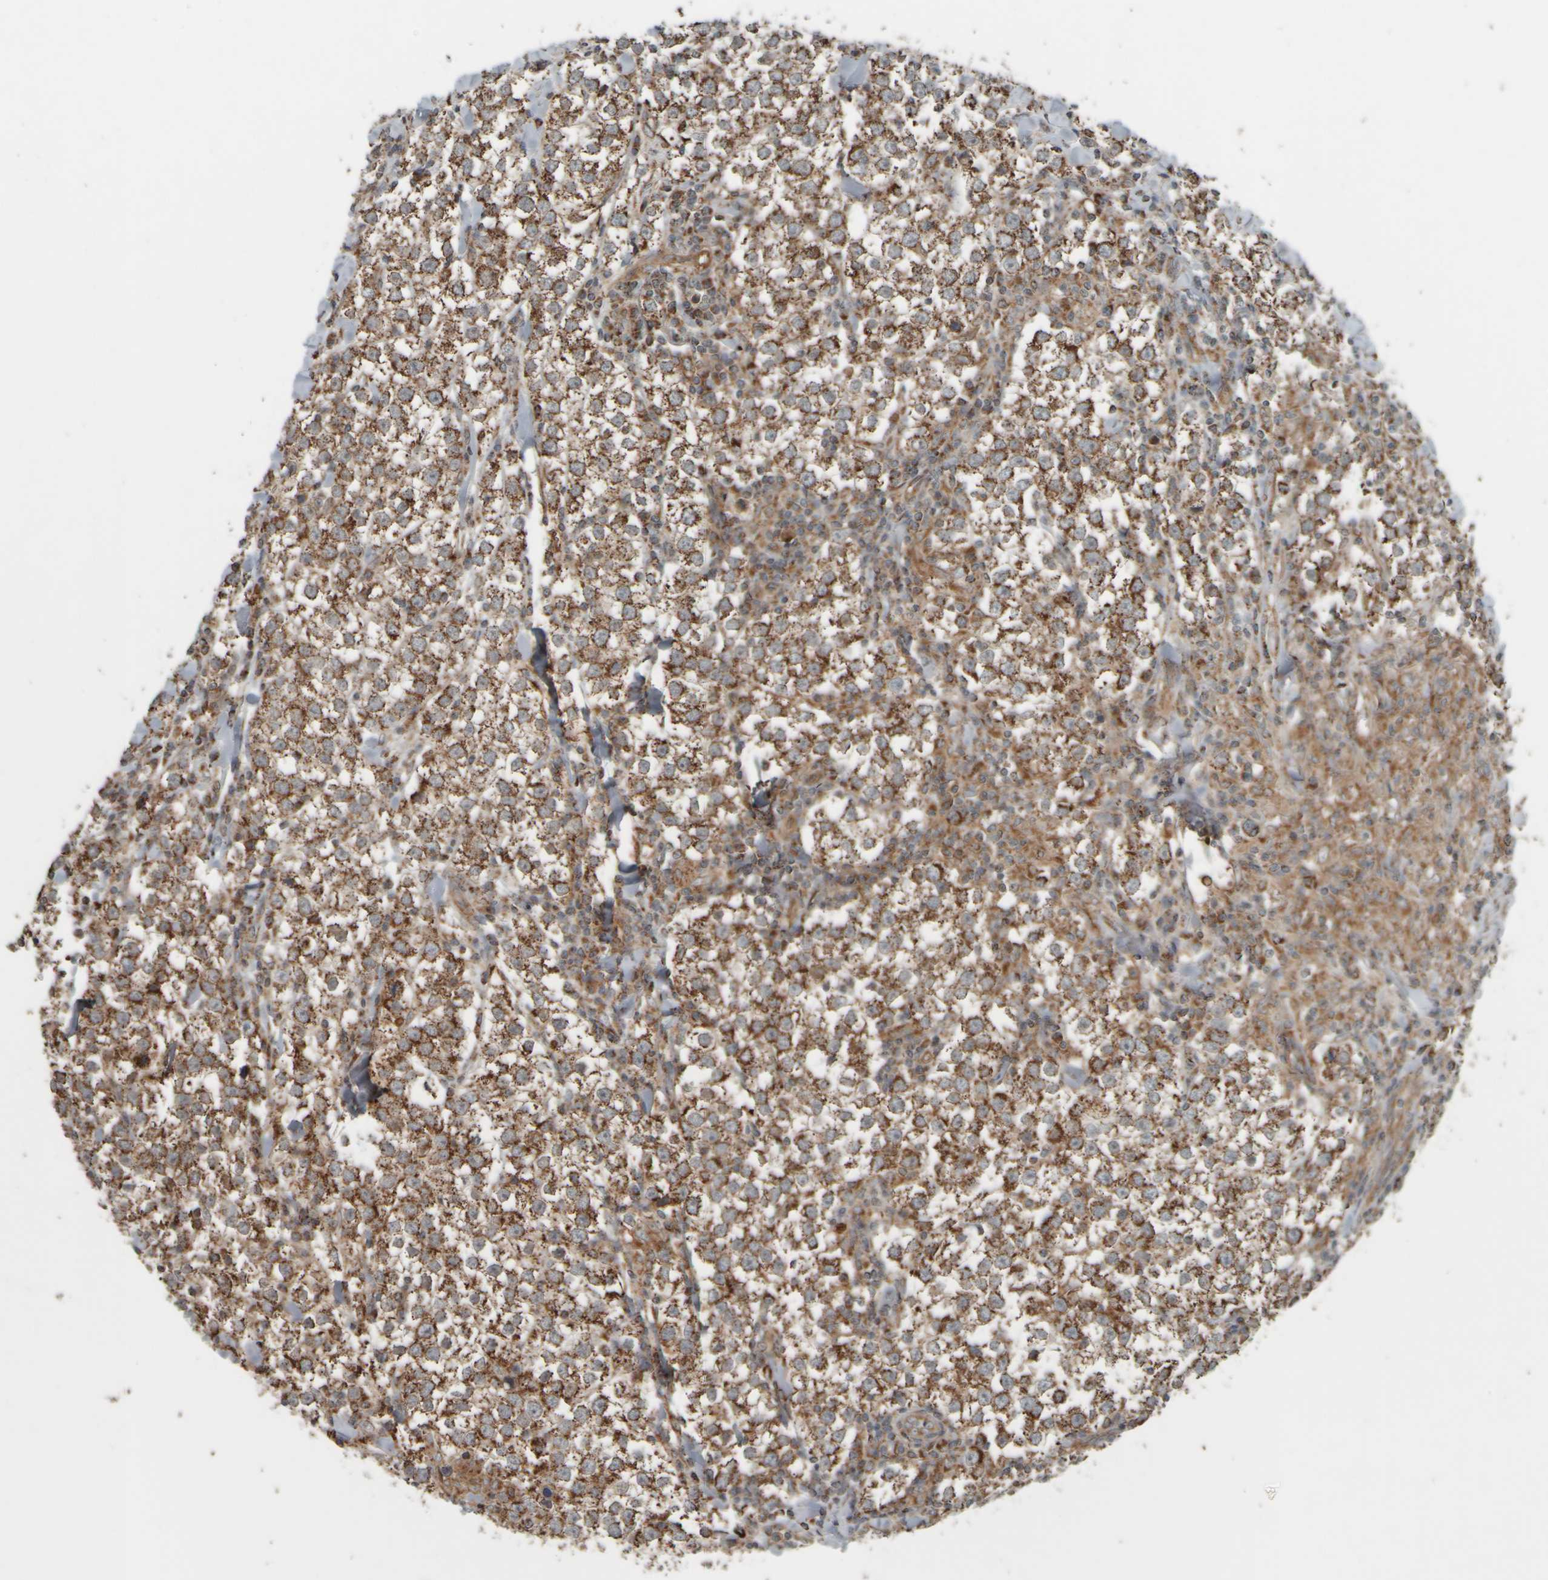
{"staining": {"intensity": "strong", "quantity": ">75%", "location": "cytoplasmic/membranous"}, "tissue": "testis cancer", "cell_type": "Tumor cells", "image_type": "cancer", "snomed": [{"axis": "morphology", "description": "Seminoma, NOS"}, {"axis": "morphology", "description": "Carcinoma, Embryonal, NOS"}, {"axis": "topography", "description": "Testis"}], "caption": "Protein analysis of testis cancer tissue displays strong cytoplasmic/membranous staining in approximately >75% of tumor cells. (Stains: DAB (3,3'-diaminobenzidine) in brown, nuclei in blue, Microscopy: brightfield microscopy at high magnification).", "gene": "APBB2", "patient": {"sex": "male", "age": 36}}